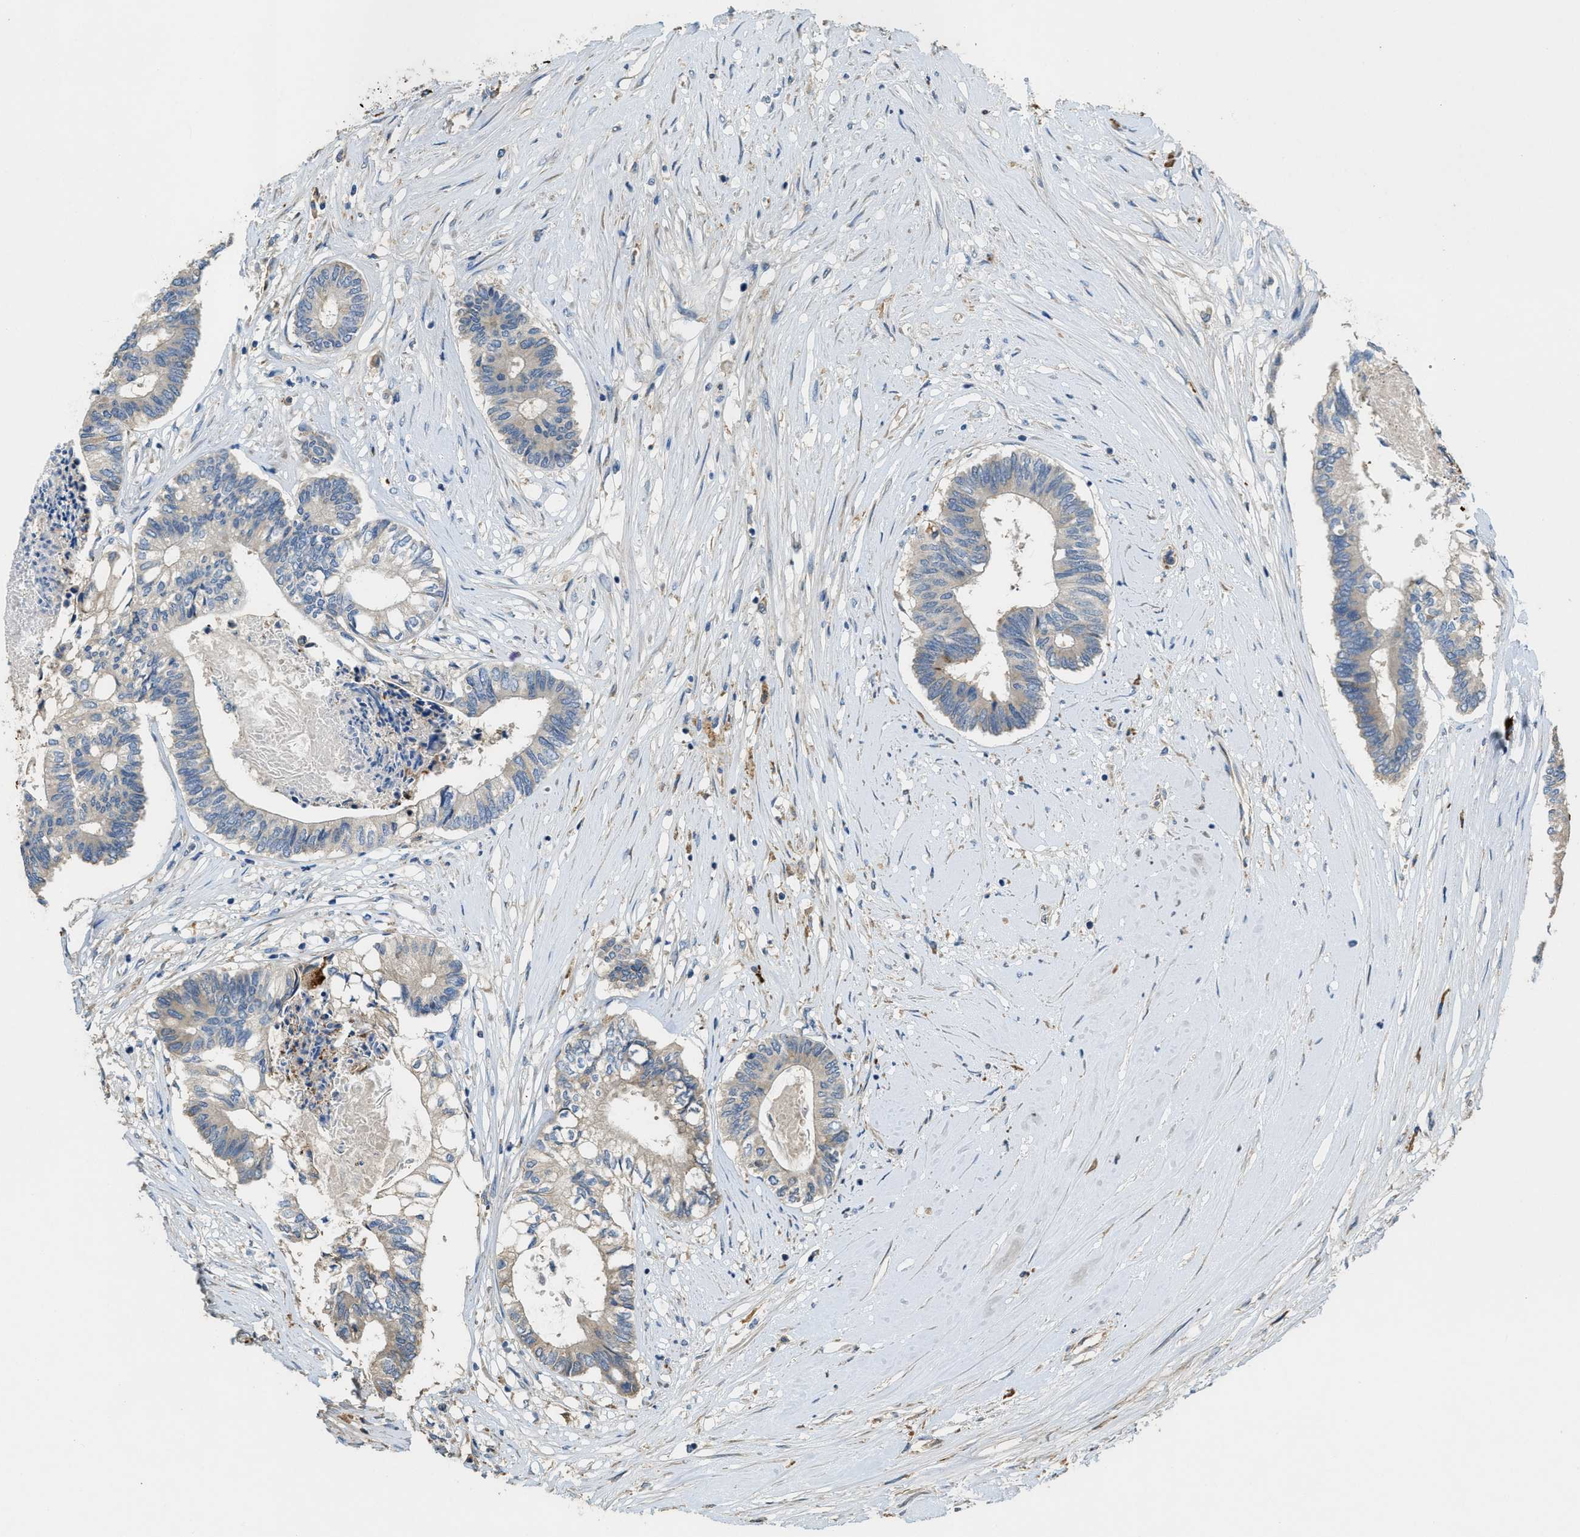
{"staining": {"intensity": "weak", "quantity": "<25%", "location": "cytoplasmic/membranous"}, "tissue": "colorectal cancer", "cell_type": "Tumor cells", "image_type": "cancer", "snomed": [{"axis": "morphology", "description": "Adenocarcinoma, NOS"}, {"axis": "topography", "description": "Rectum"}], "caption": "DAB immunohistochemical staining of human colorectal adenocarcinoma exhibits no significant expression in tumor cells.", "gene": "RIPK2", "patient": {"sex": "male", "age": 63}}